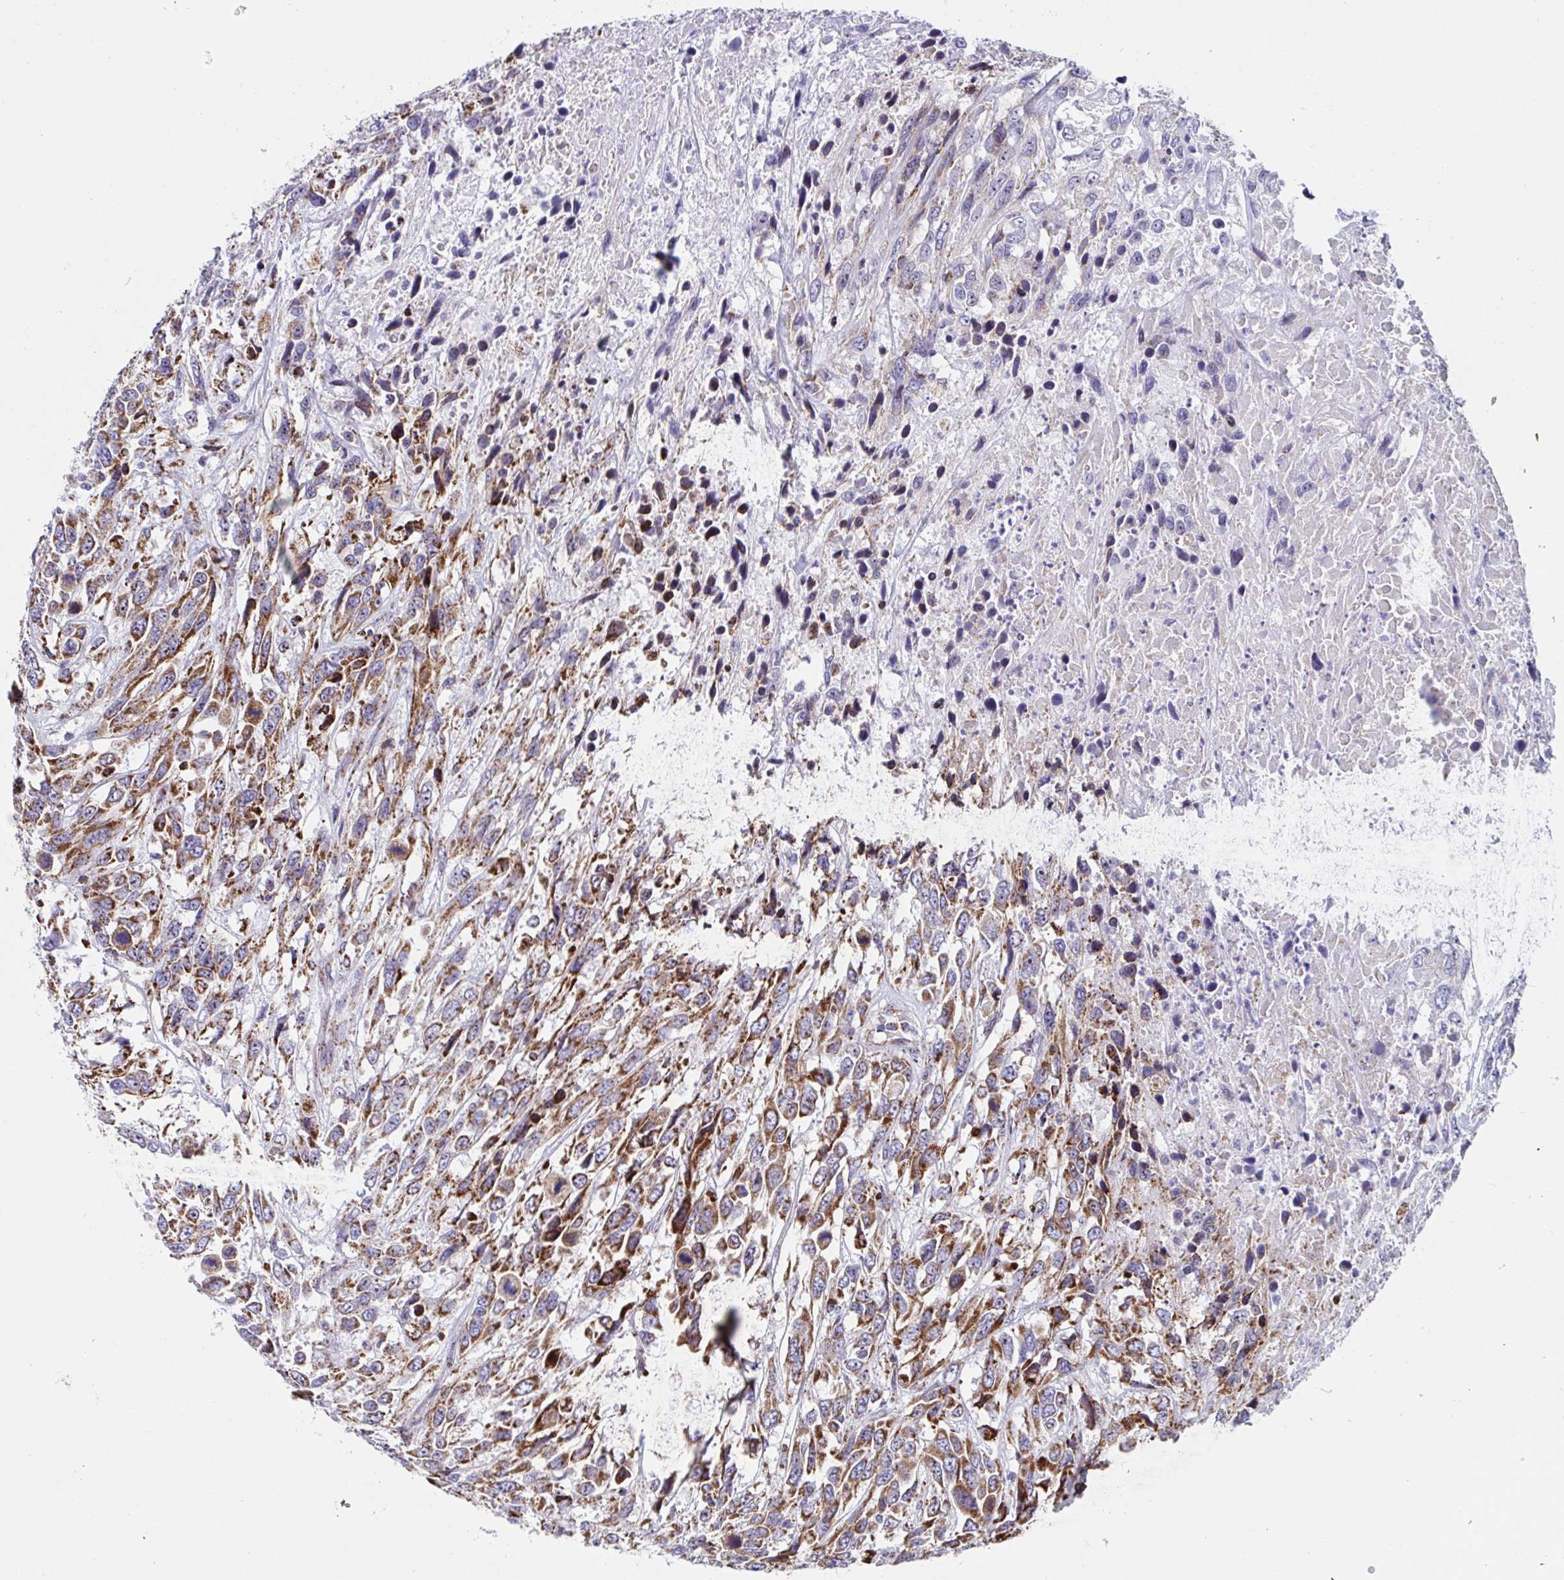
{"staining": {"intensity": "moderate", "quantity": ">75%", "location": "cytoplasmic/membranous"}, "tissue": "urothelial cancer", "cell_type": "Tumor cells", "image_type": "cancer", "snomed": [{"axis": "morphology", "description": "Urothelial carcinoma, High grade"}, {"axis": "topography", "description": "Urinary bladder"}], "caption": "About >75% of tumor cells in urothelial cancer display moderate cytoplasmic/membranous protein positivity as visualized by brown immunohistochemical staining.", "gene": "ATP5MJ", "patient": {"sex": "female", "age": 70}}